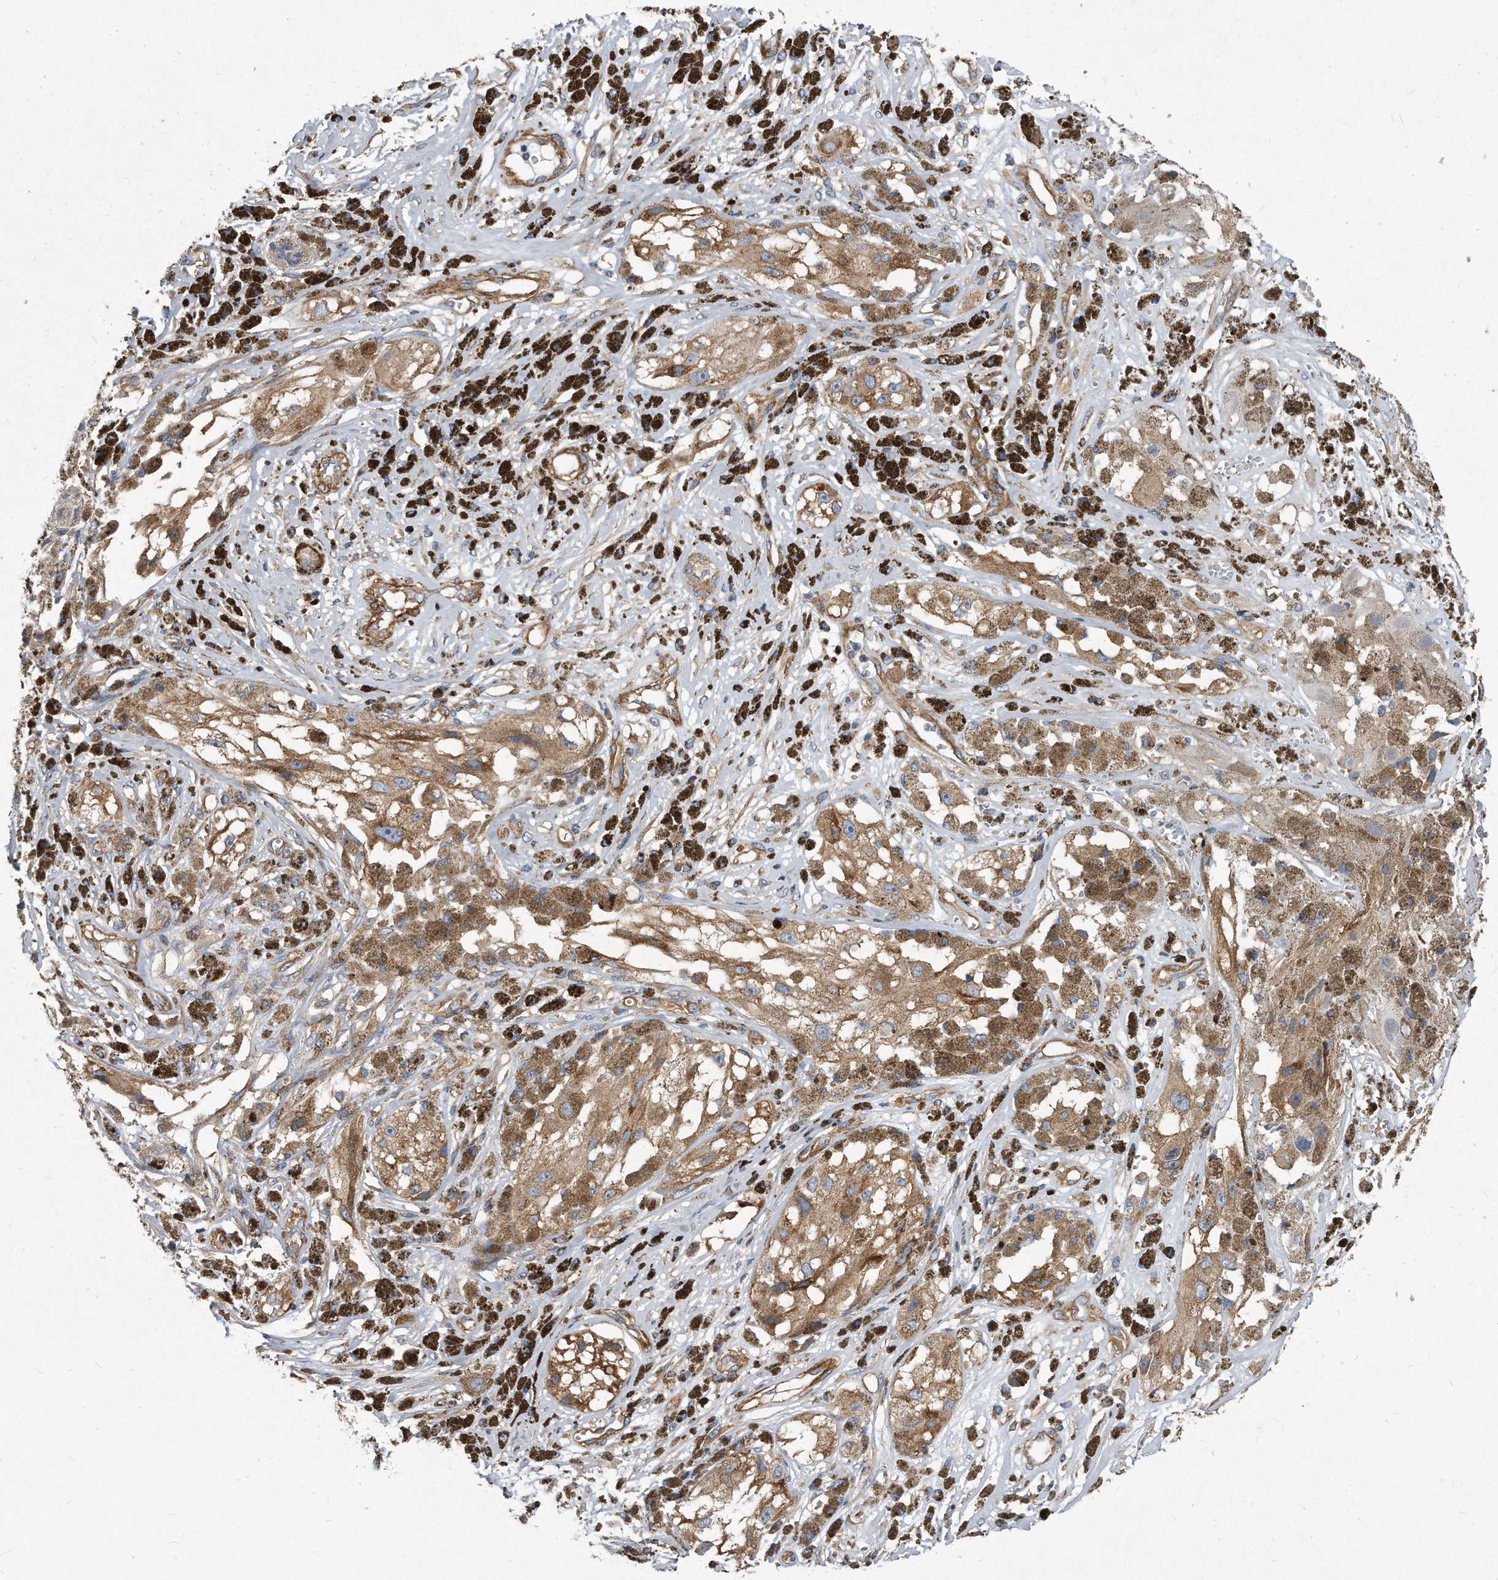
{"staining": {"intensity": "weak", "quantity": ">75%", "location": "cytoplasmic/membranous"}, "tissue": "melanoma", "cell_type": "Tumor cells", "image_type": "cancer", "snomed": [{"axis": "morphology", "description": "Malignant melanoma, NOS"}, {"axis": "topography", "description": "Skin"}], "caption": "An image of malignant melanoma stained for a protein demonstrates weak cytoplasmic/membranous brown staining in tumor cells.", "gene": "EIF2B4", "patient": {"sex": "male", "age": 88}}